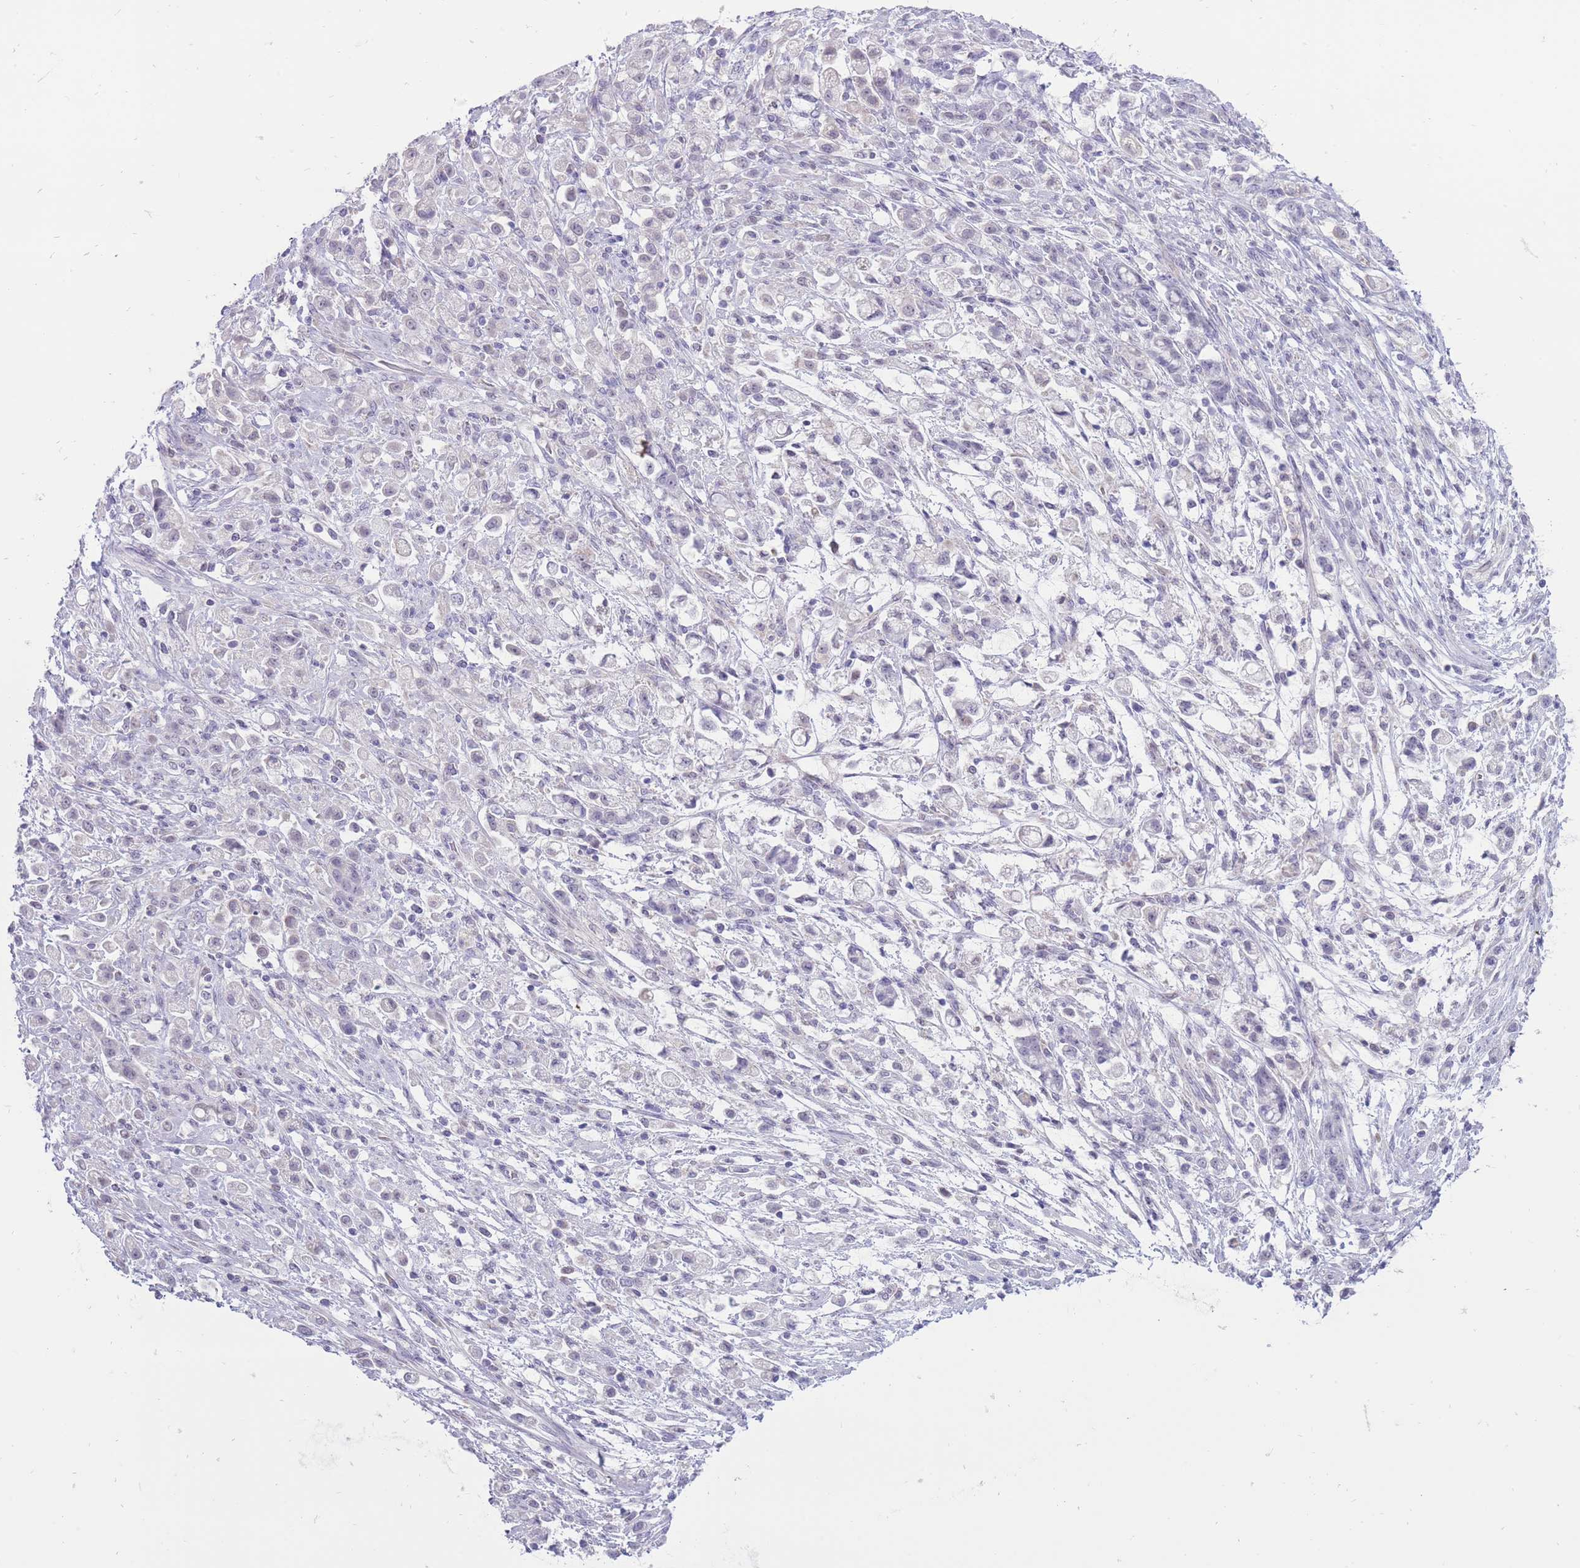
{"staining": {"intensity": "negative", "quantity": "none", "location": "none"}, "tissue": "stomach cancer", "cell_type": "Tumor cells", "image_type": "cancer", "snomed": [{"axis": "morphology", "description": "Adenocarcinoma, NOS"}, {"axis": "topography", "description": "Stomach"}], "caption": "There is no significant staining in tumor cells of stomach cancer (adenocarcinoma).", "gene": "ERICH4", "patient": {"sex": "female", "age": 60}}